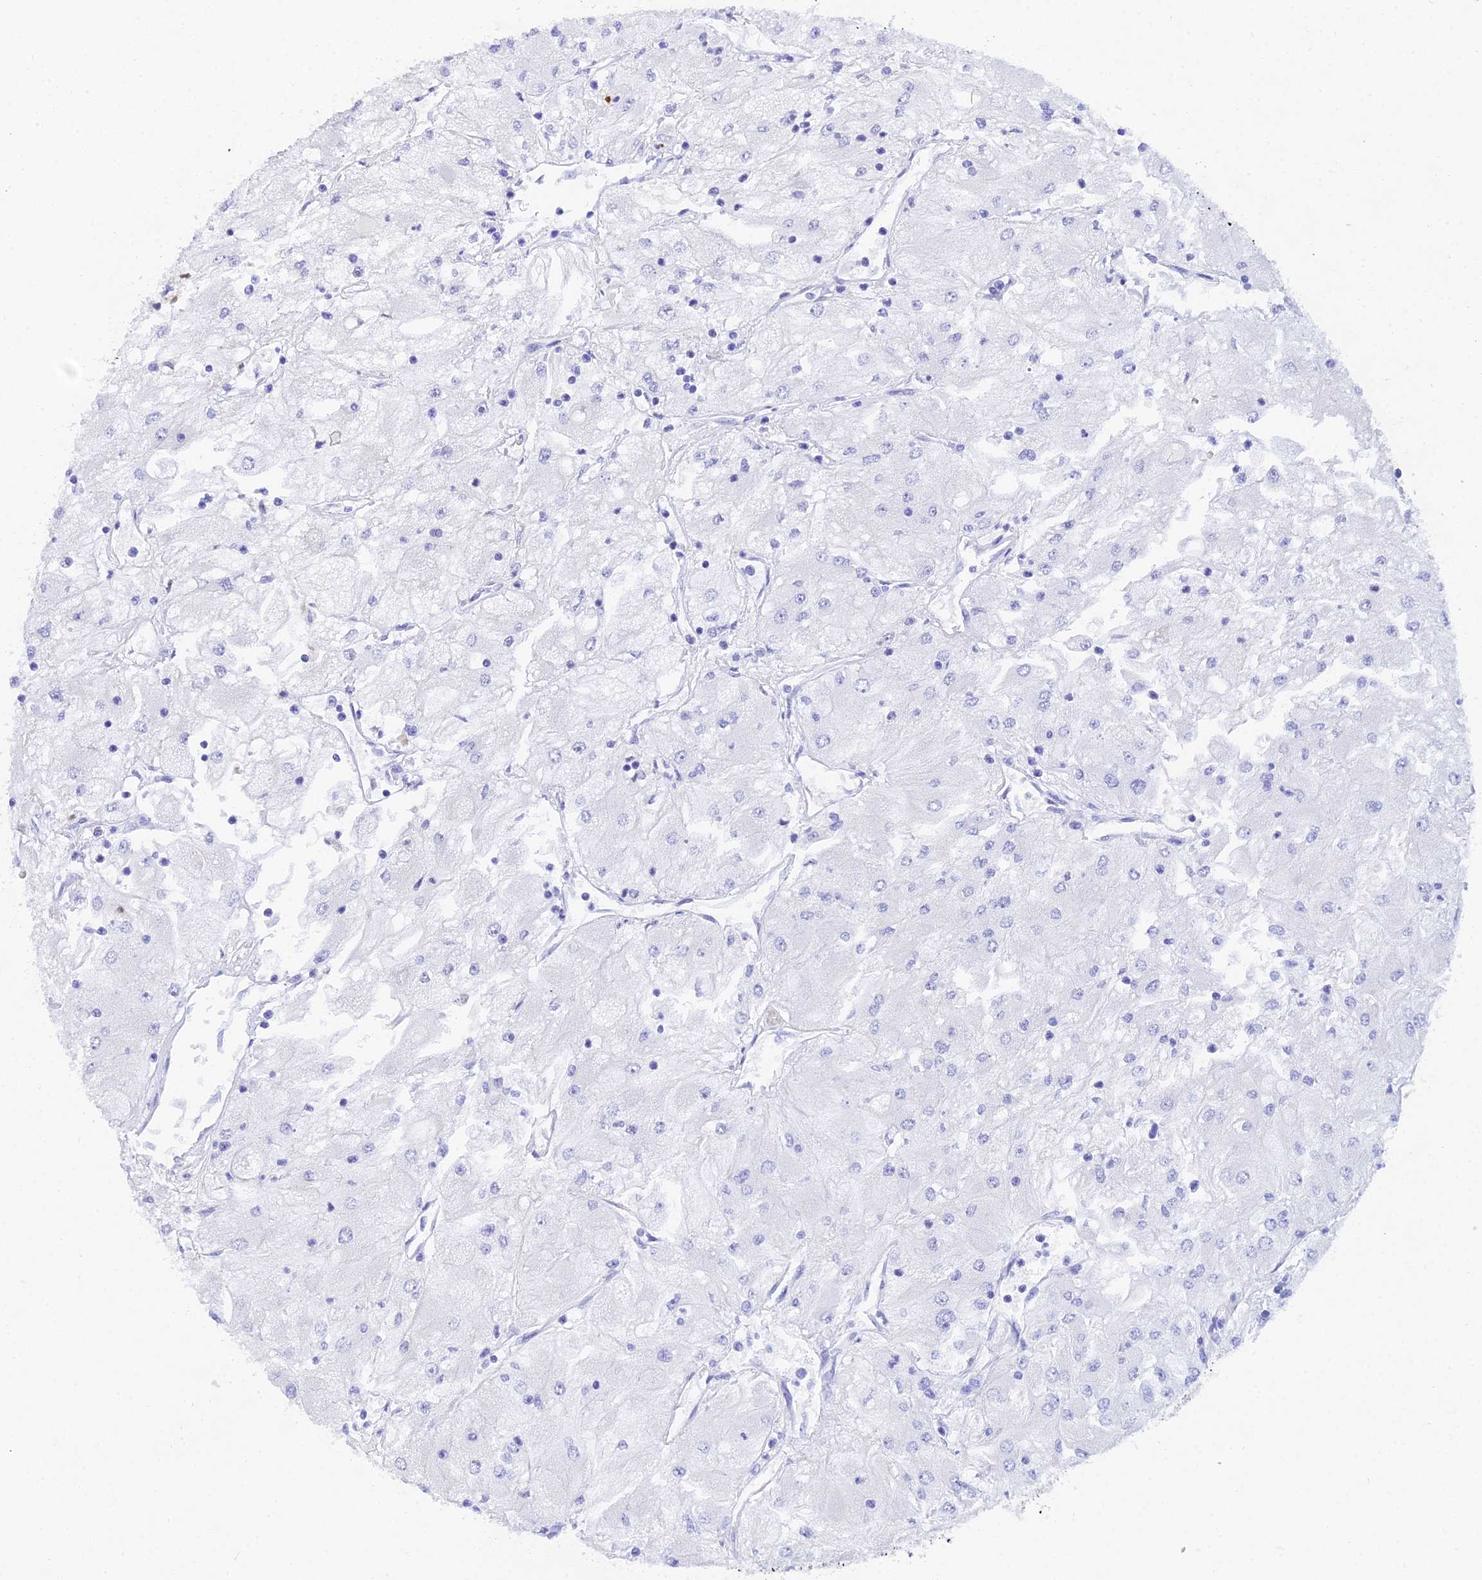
{"staining": {"intensity": "negative", "quantity": "none", "location": "none"}, "tissue": "renal cancer", "cell_type": "Tumor cells", "image_type": "cancer", "snomed": [{"axis": "morphology", "description": "Adenocarcinoma, NOS"}, {"axis": "topography", "description": "Kidney"}], "caption": "DAB (3,3'-diaminobenzidine) immunohistochemical staining of human adenocarcinoma (renal) demonstrates no significant staining in tumor cells.", "gene": "REG1A", "patient": {"sex": "male", "age": 80}}